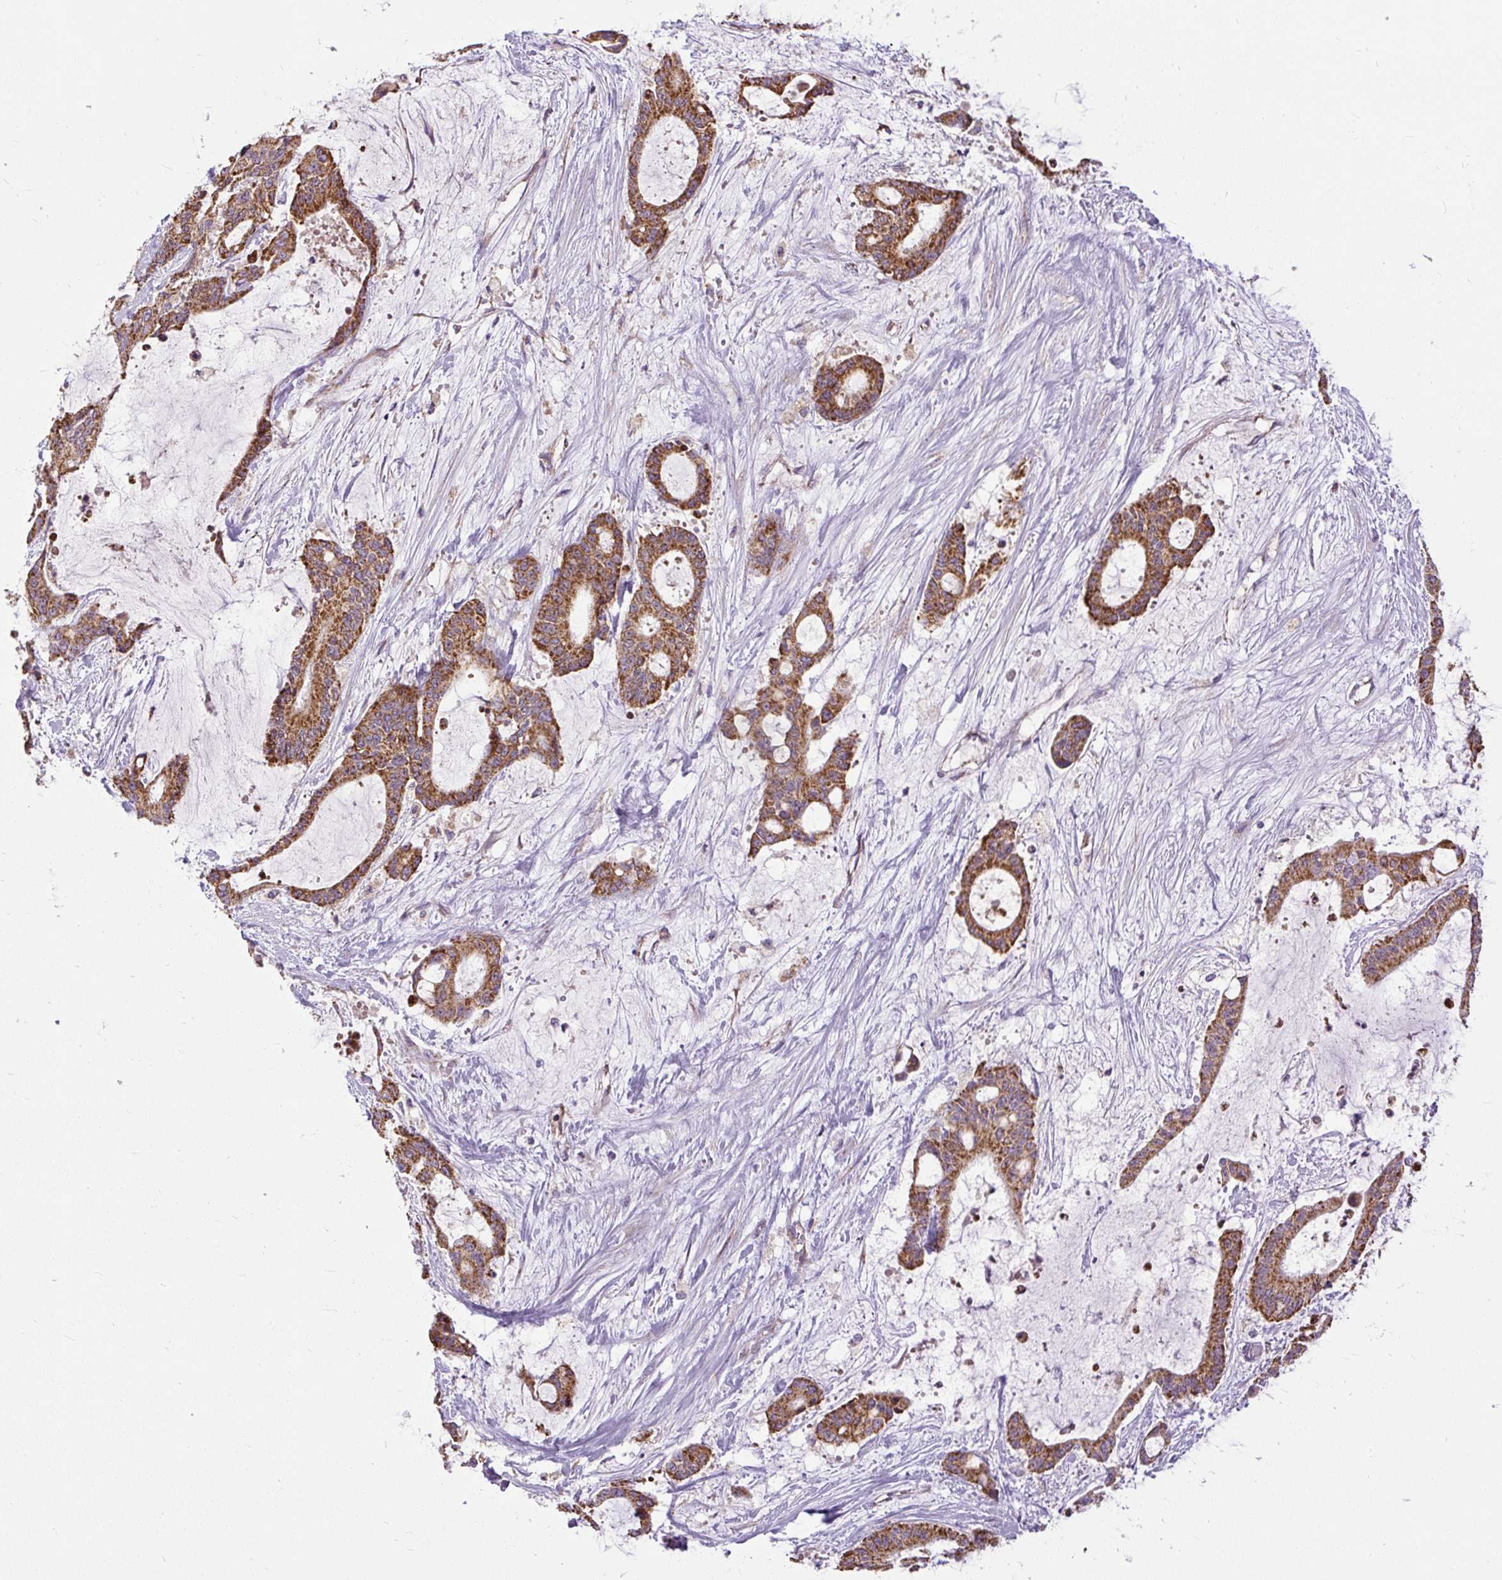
{"staining": {"intensity": "moderate", "quantity": ">75%", "location": "cytoplasmic/membranous"}, "tissue": "liver cancer", "cell_type": "Tumor cells", "image_type": "cancer", "snomed": [{"axis": "morphology", "description": "Normal tissue, NOS"}, {"axis": "morphology", "description": "Cholangiocarcinoma"}, {"axis": "topography", "description": "Liver"}, {"axis": "topography", "description": "Peripheral nerve tissue"}], "caption": "The immunohistochemical stain shows moderate cytoplasmic/membranous positivity in tumor cells of cholangiocarcinoma (liver) tissue.", "gene": "TM2D3", "patient": {"sex": "female", "age": 73}}